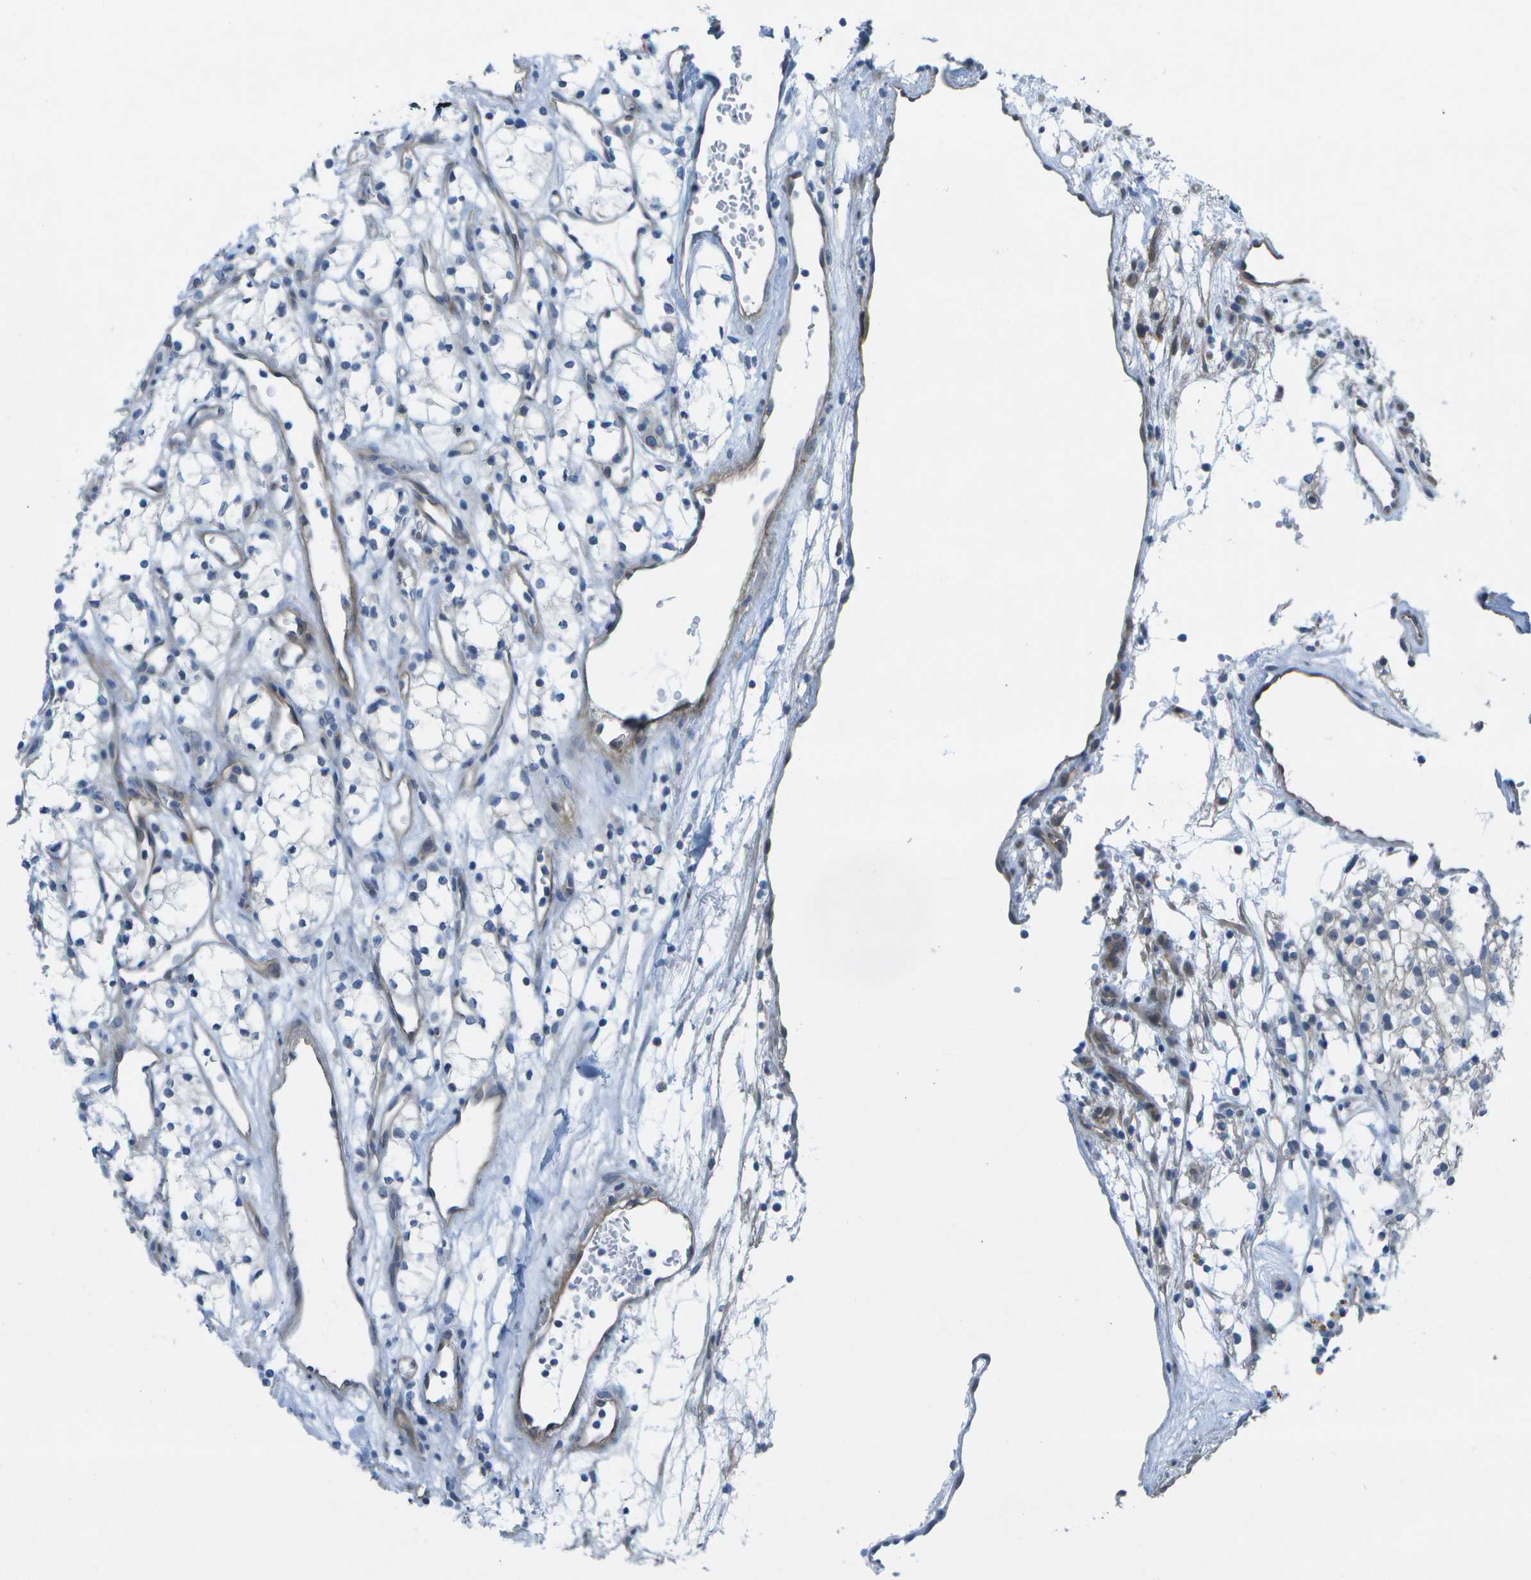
{"staining": {"intensity": "negative", "quantity": "none", "location": "none"}, "tissue": "renal cancer", "cell_type": "Tumor cells", "image_type": "cancer", "snomed": [{"axis": "morphology", "description": "Adenocarcinoma, NOS"}, {"axis": "topography", "description": "Kidney"}], "caption": "Tumor cells are negative for brown protein staining in renal adenocarcinoma.", "gene": "SORBS3", "patient": {"sex": "male", "age": 59}}